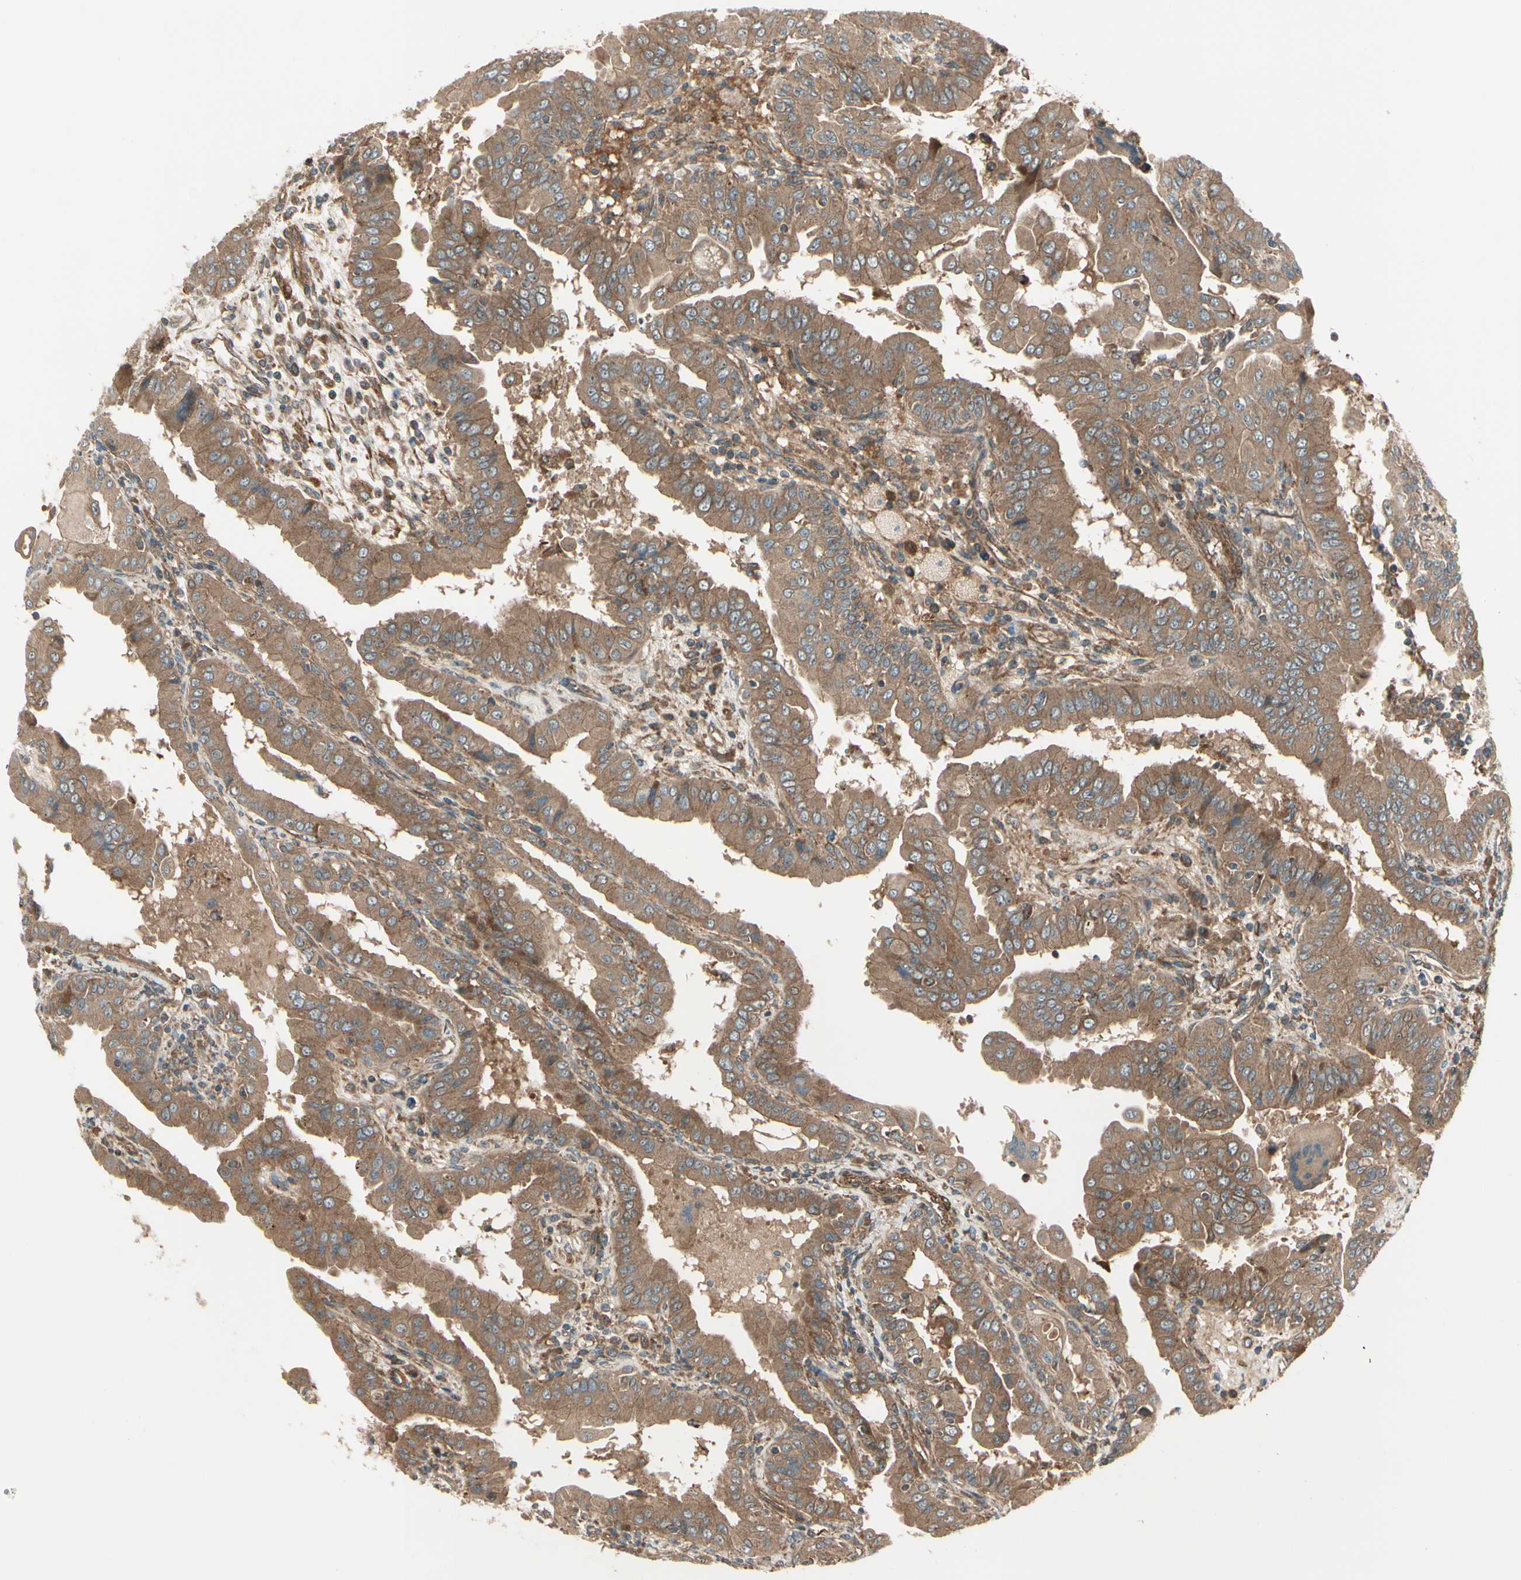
{"staining": {"intensity": "moderate", "quantity": ">75%", "location": "cytoplasmic/membranous"}, "tissue": "thyroid cancer", "cell_type": "Tumor cells", "image_type": "cancer", "snomed": [{"axis": "morphology", "description": "Papillary adenocarcinoma, NOS"}, {"axis": "topography", "description": "Thyroid gland"}], "caption": "Thyroid cancer (papillary adenocarcinoma) was stained to show a protein in brown. There is medium levels of moderate cytoplasmic/membranous staining in approximately >75% of tumor cells. (Stains: DAB in brown, nuclei in blue, Microscopy: brightfield microscopy at high magnification).", "gene": "FKBP15", "patient": {"sex": "male", "age": 33}}